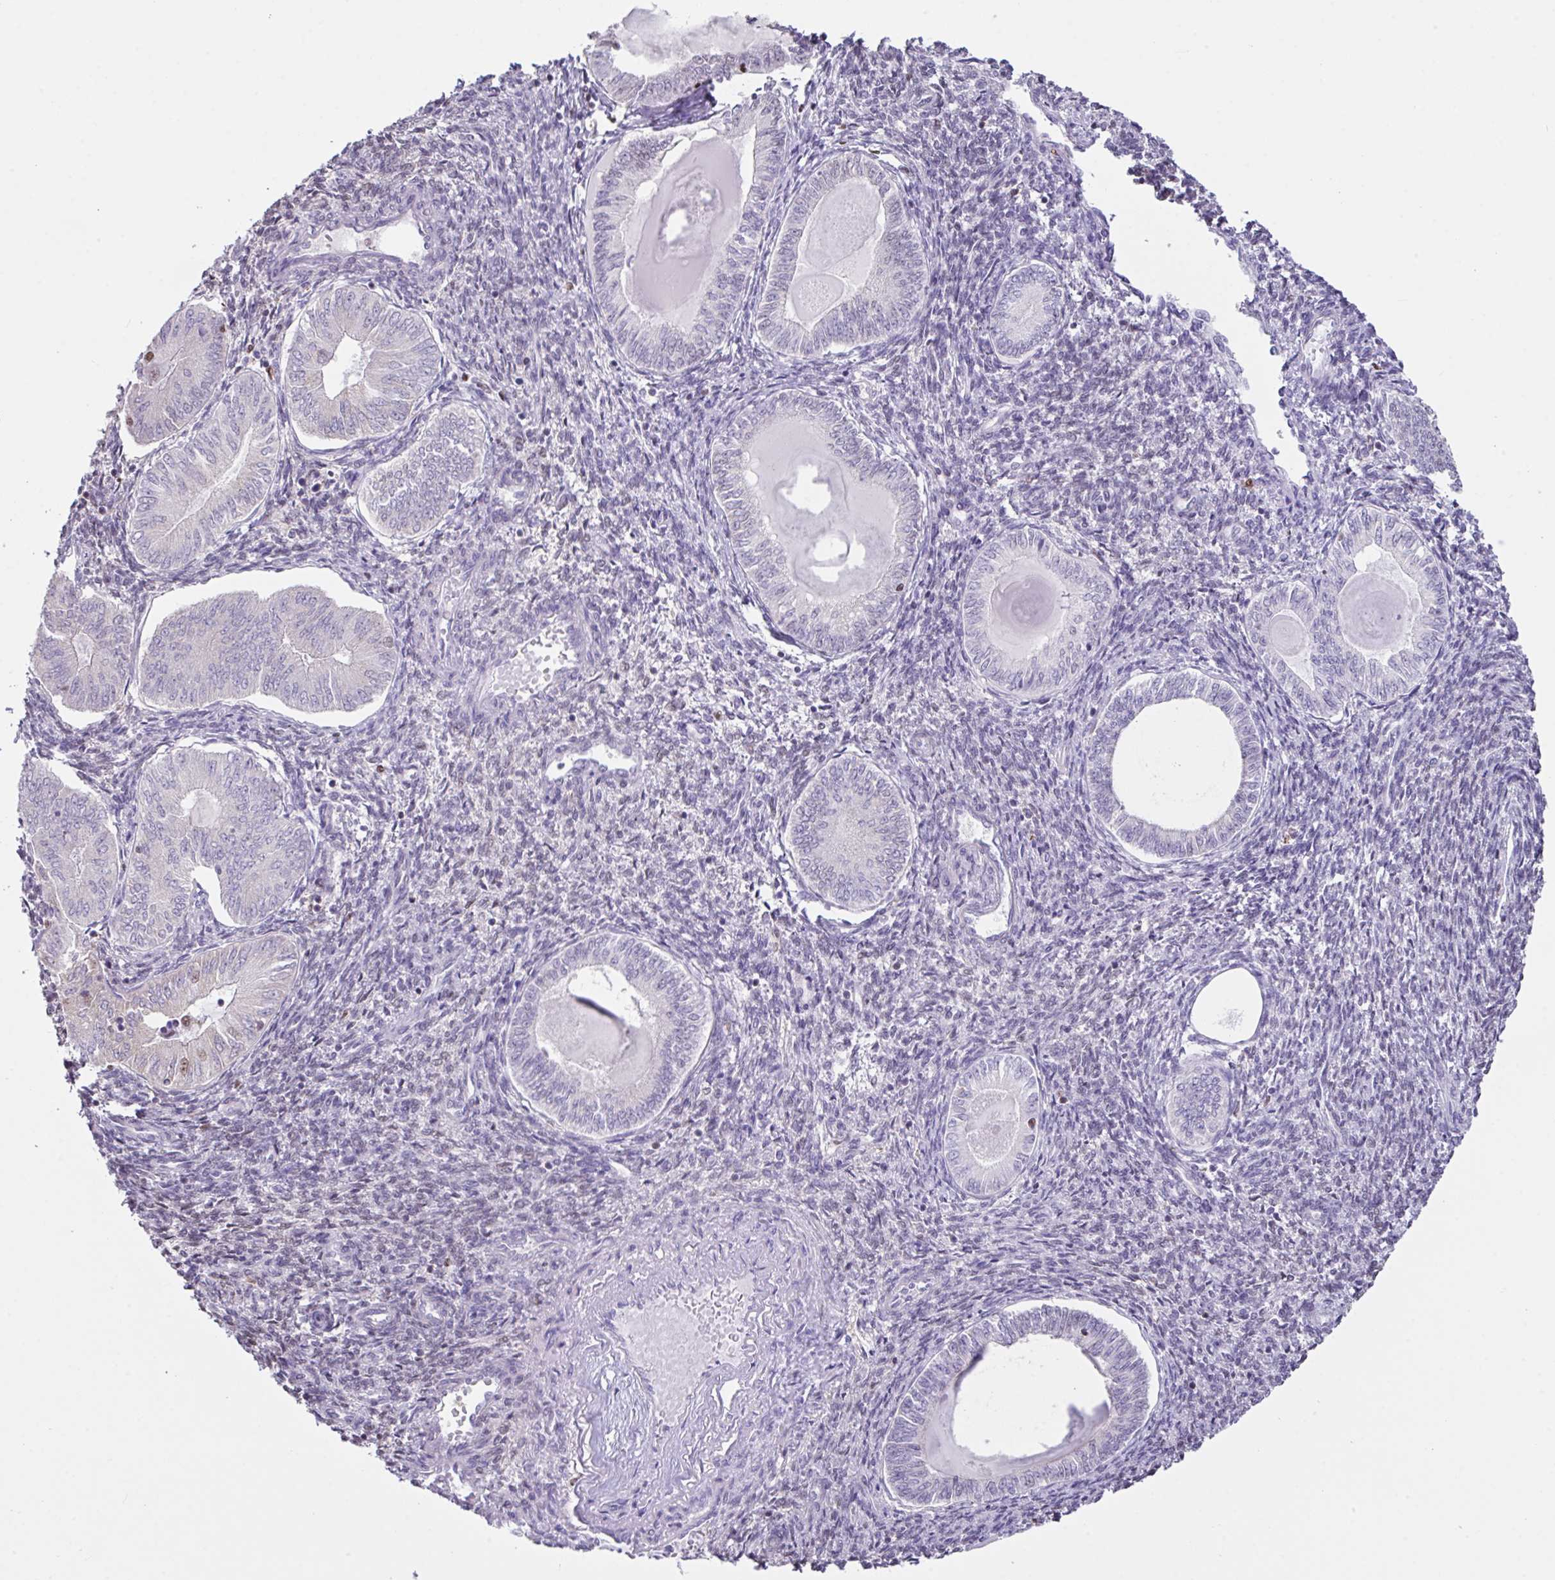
{"staining": {"intensity": "weak", "quantity": "<25%", "location": "cytoplasmic/membranous"}, "tissue": "endometrial cancer", "cell_type": "Tumor cells", "image_type": "cancer", "snomed": [{"axis": "morphology", "description": "Carcinoma, NOS"}, {"axis": "topography", "description": "Uterus"}], "caption": "Endometrial carcinoma was stained to show a protein in brown. There is no significant positivity in tumor cells.", "gene": "BTBD10", "patient": {"sex": "female", "age": 76}}